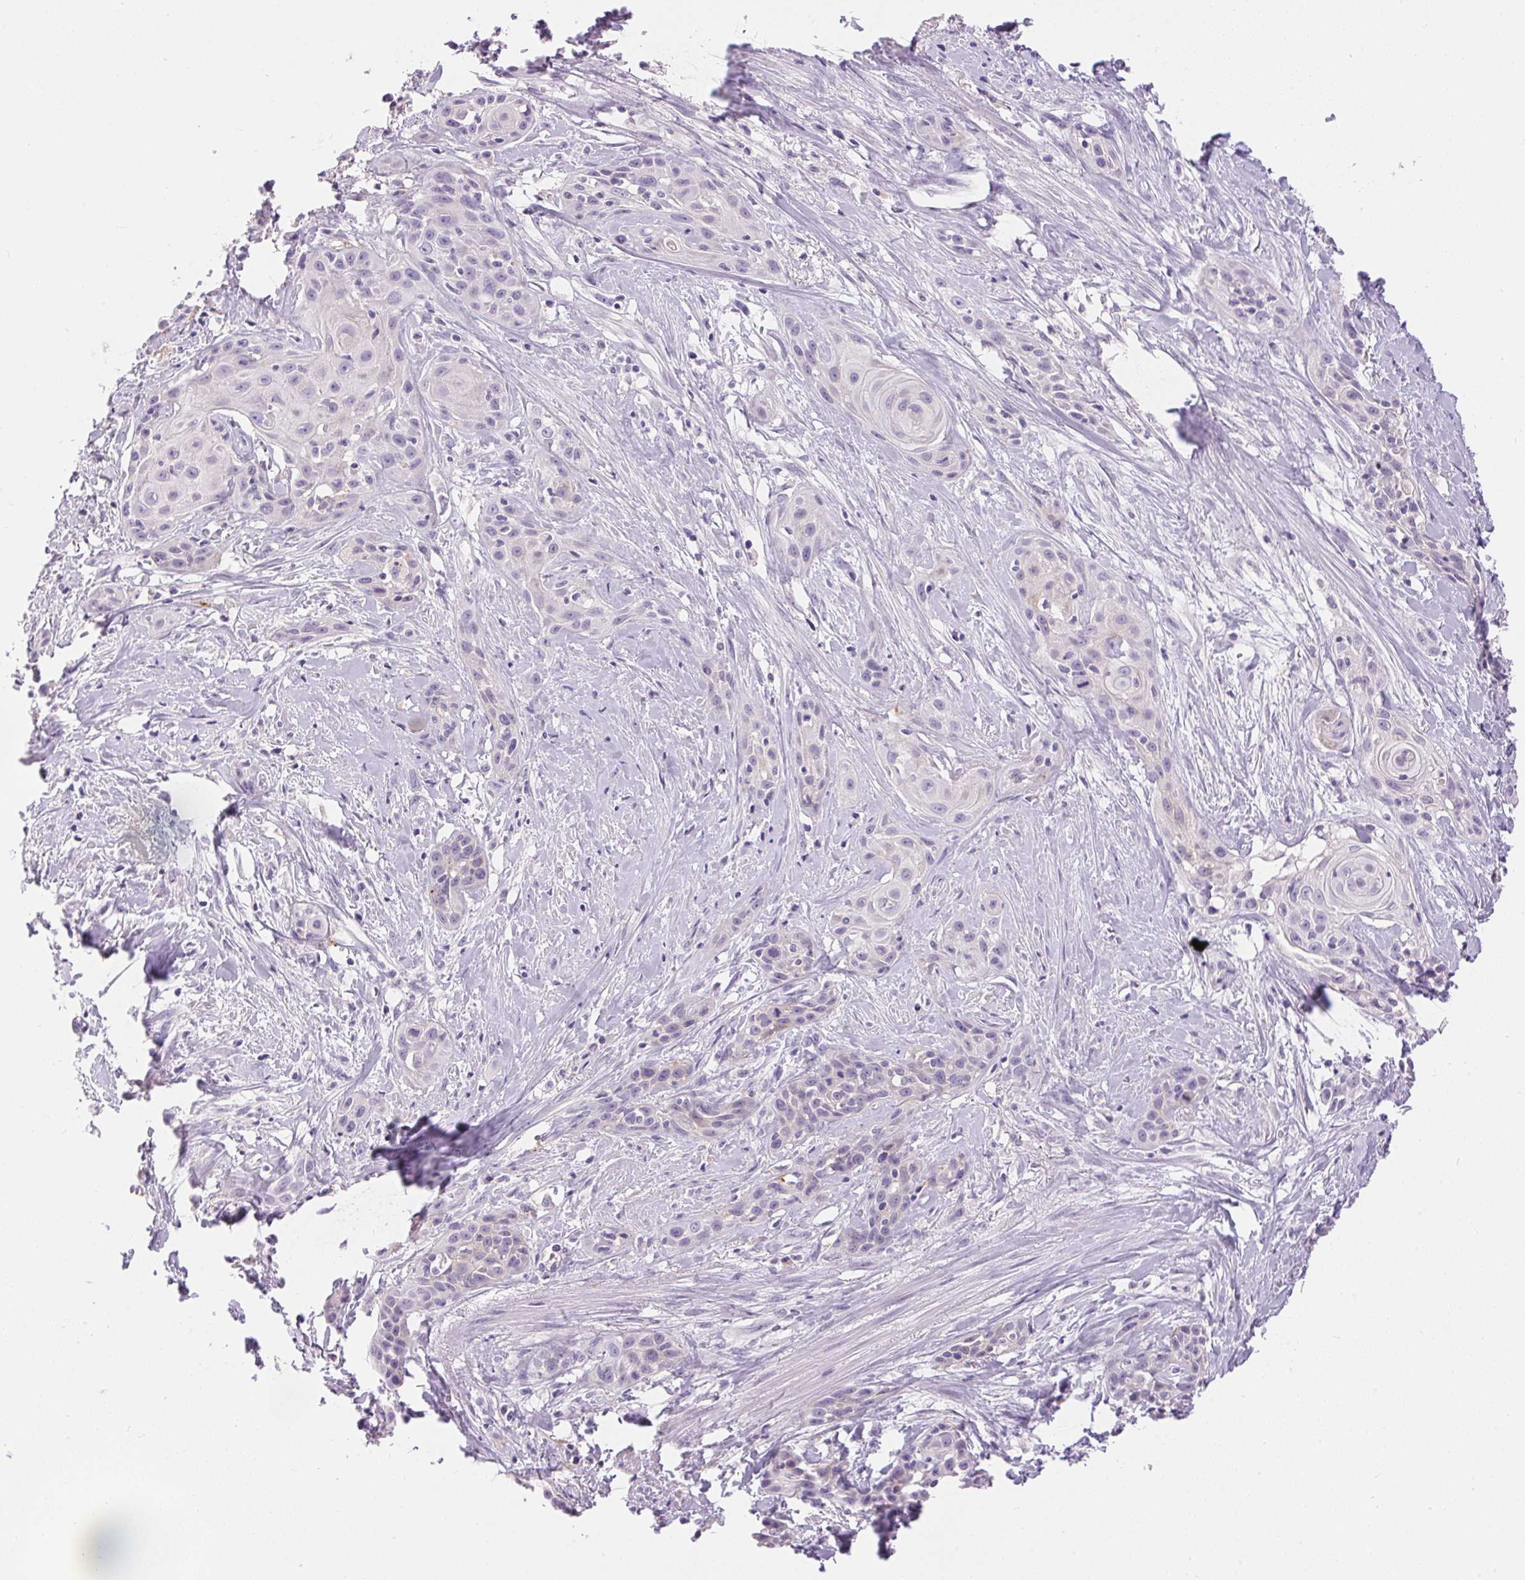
{"staining": {"intensity": "negative", "quantity": "none", "location": "none"}, "tissue": "skin cancer", "cell_type": "Tumor cells", "image_type": "cancer", "snomed": [{"axis": "morphology", "description": "Squamous cell carcinoma, NOS"}, {"axis": "topography", "description": "Skin"}, {"axis": "topography", "description": "Anal"}], "caption": "Image shows no protein positivity in tumor cells of squamous cell carcinoma (skin) tissue. The staining was performed using DAB (3,3'-diaminobenzidine) to visualize the protein expression in brown, while the nuclei were stained in blue with hematoxylin (Magnification: 20x).", "gene": "PNLIPRP3", "patient": {"sex": "male", "age": 64}}